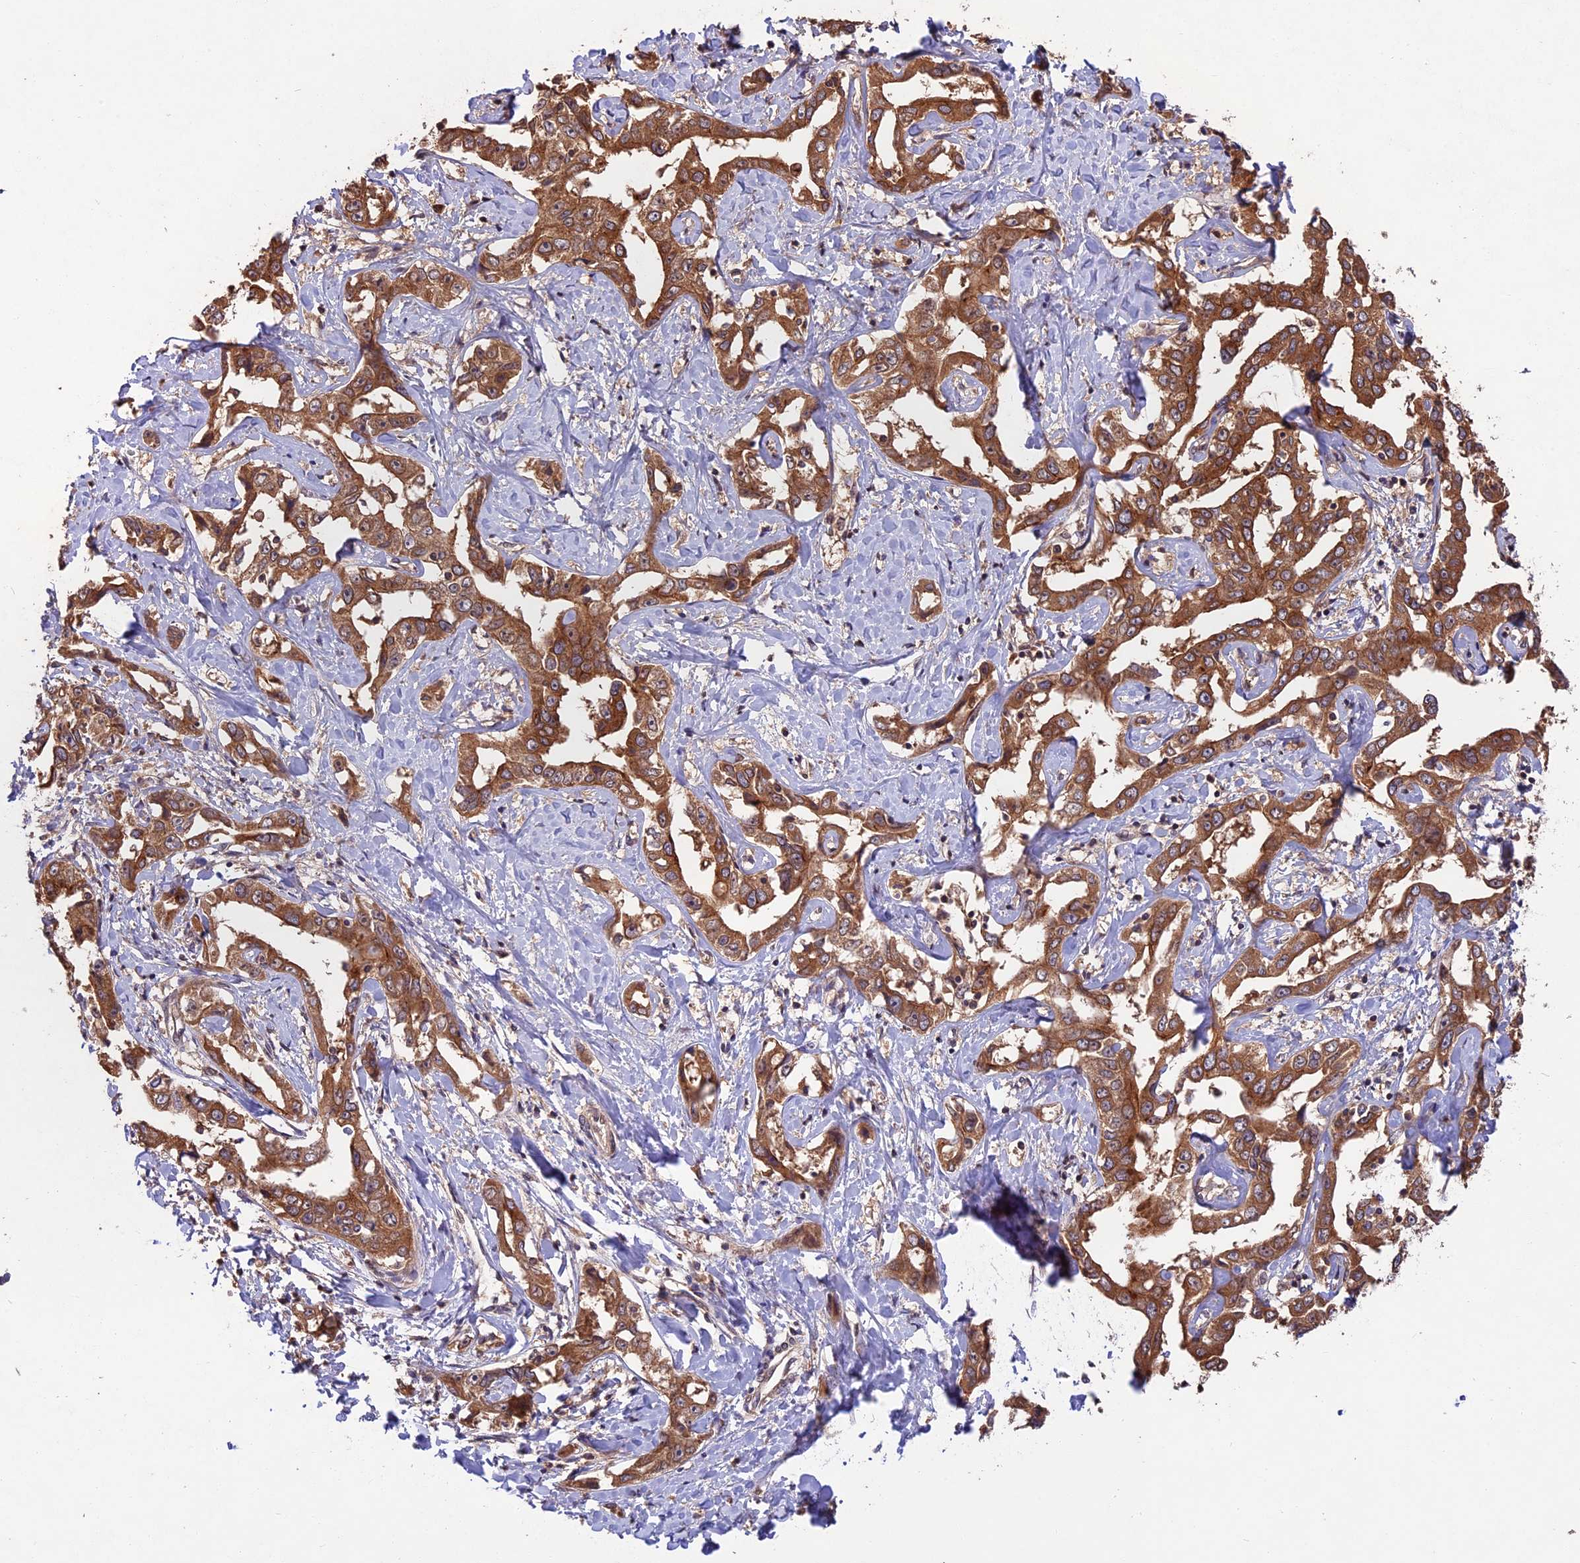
{"staining": {"intensity": "moderate", "quantity": ">75%", "location": "cytoplasmic/membranous"}, "tissue": "liver cancer", "cell_type": "Tumor cells", "image_type": "cancer", "snomed": [{"axis": "morphology", "description": "Cholangiocarcinoma"}, {"axis": "topography", "description": "Liver"}], "caption": "Human liver cholangiocarcinoma stained with a brown dye displays moderate cytoplasmic/membranous positive positivity in about >75% of tumor cells.", "gene": "CHAC1", "patient": {"sex": "male", "age": 59}}